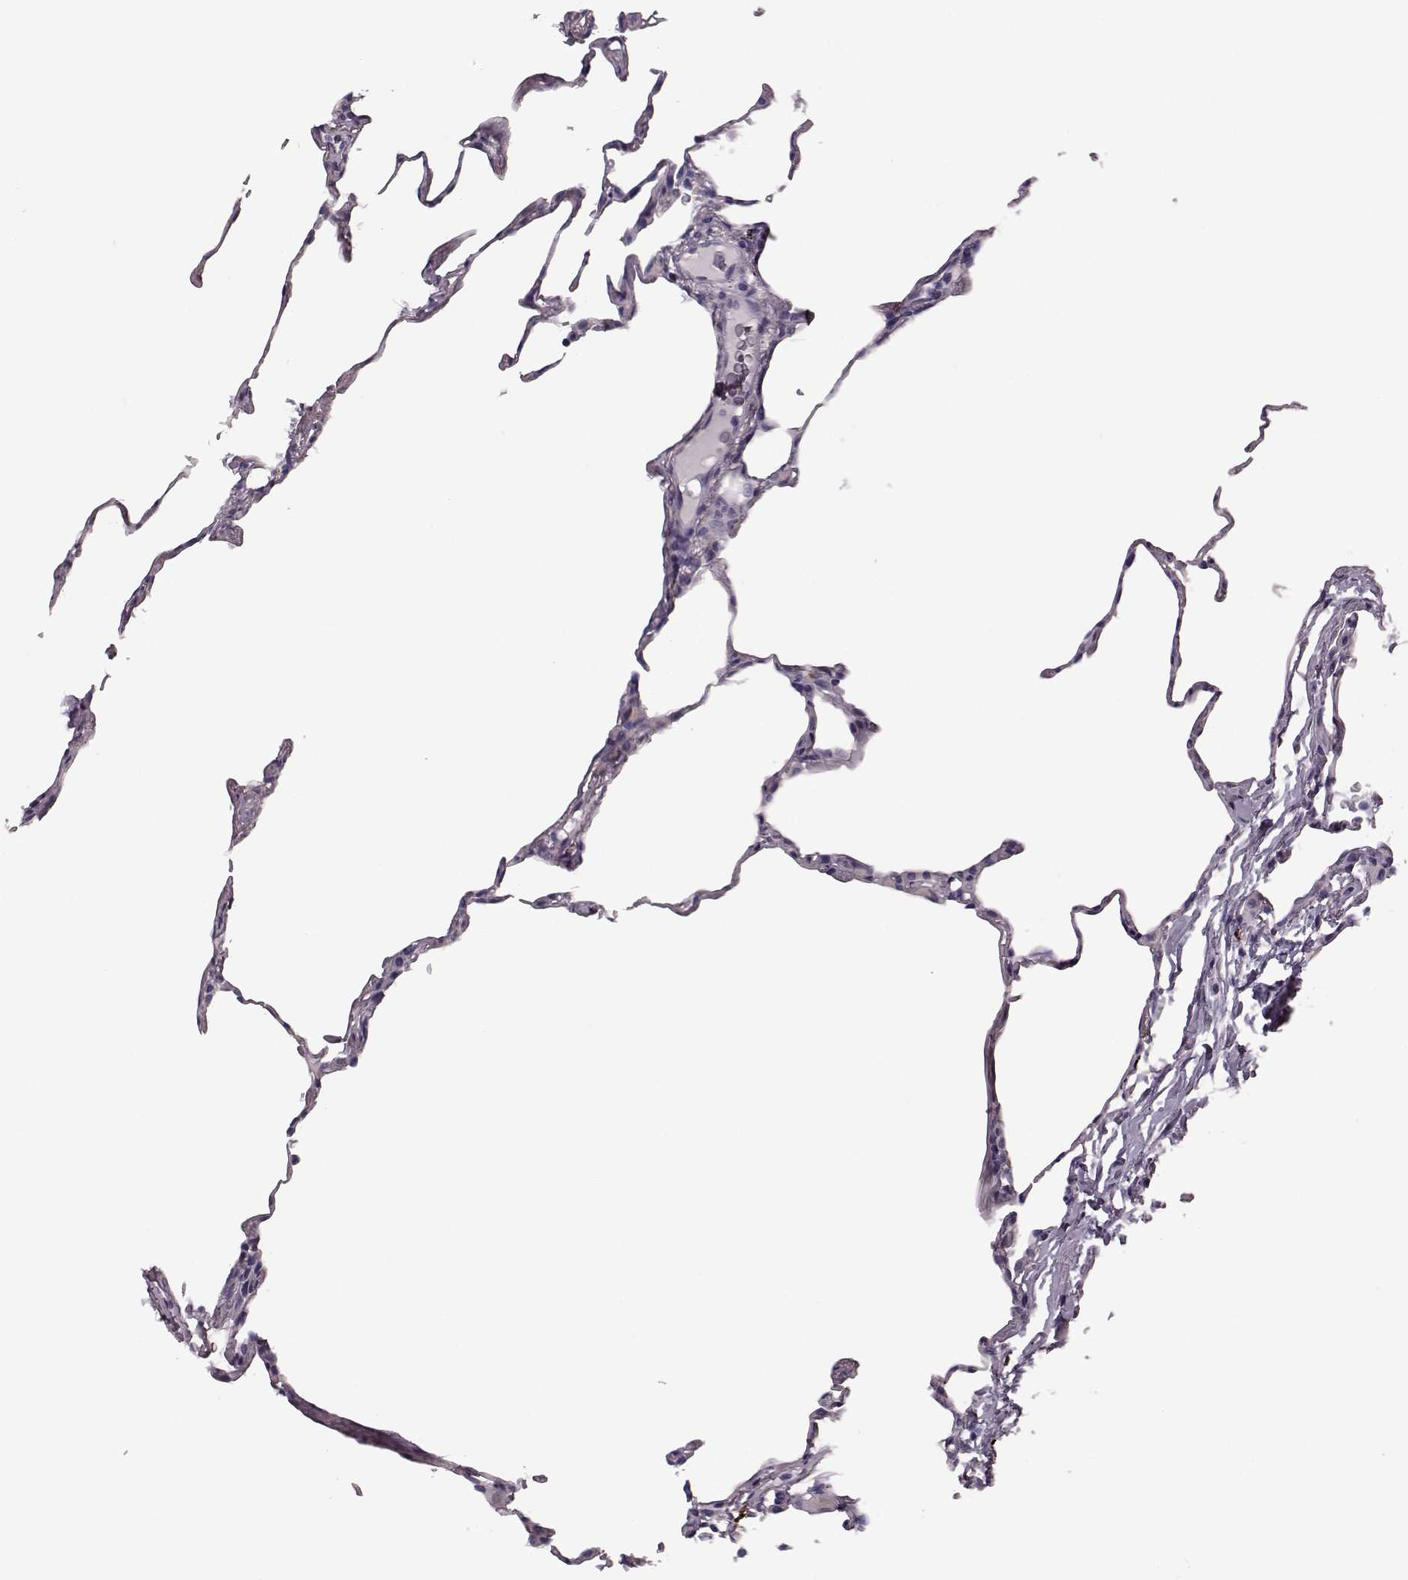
{"staining": {"intensity": "negative", "quantity": "none", "location": "none"}, "tissue": "lung", "cell_type": "Alveolar cells", "image_type": "normal", "snomed": [{"axis": "morphology", "description": "Normal tissue, NOS"}, {"axis": "topography", "description": "Lung"}], "caption": "DAB (3,3'-diaminobenzidine) immunohistochemical staining of unremarkable human lung reveals no significant staining in alveolar cells.", "gene": "SNTG1", "patient": {"sex": "female", "age": 57}}